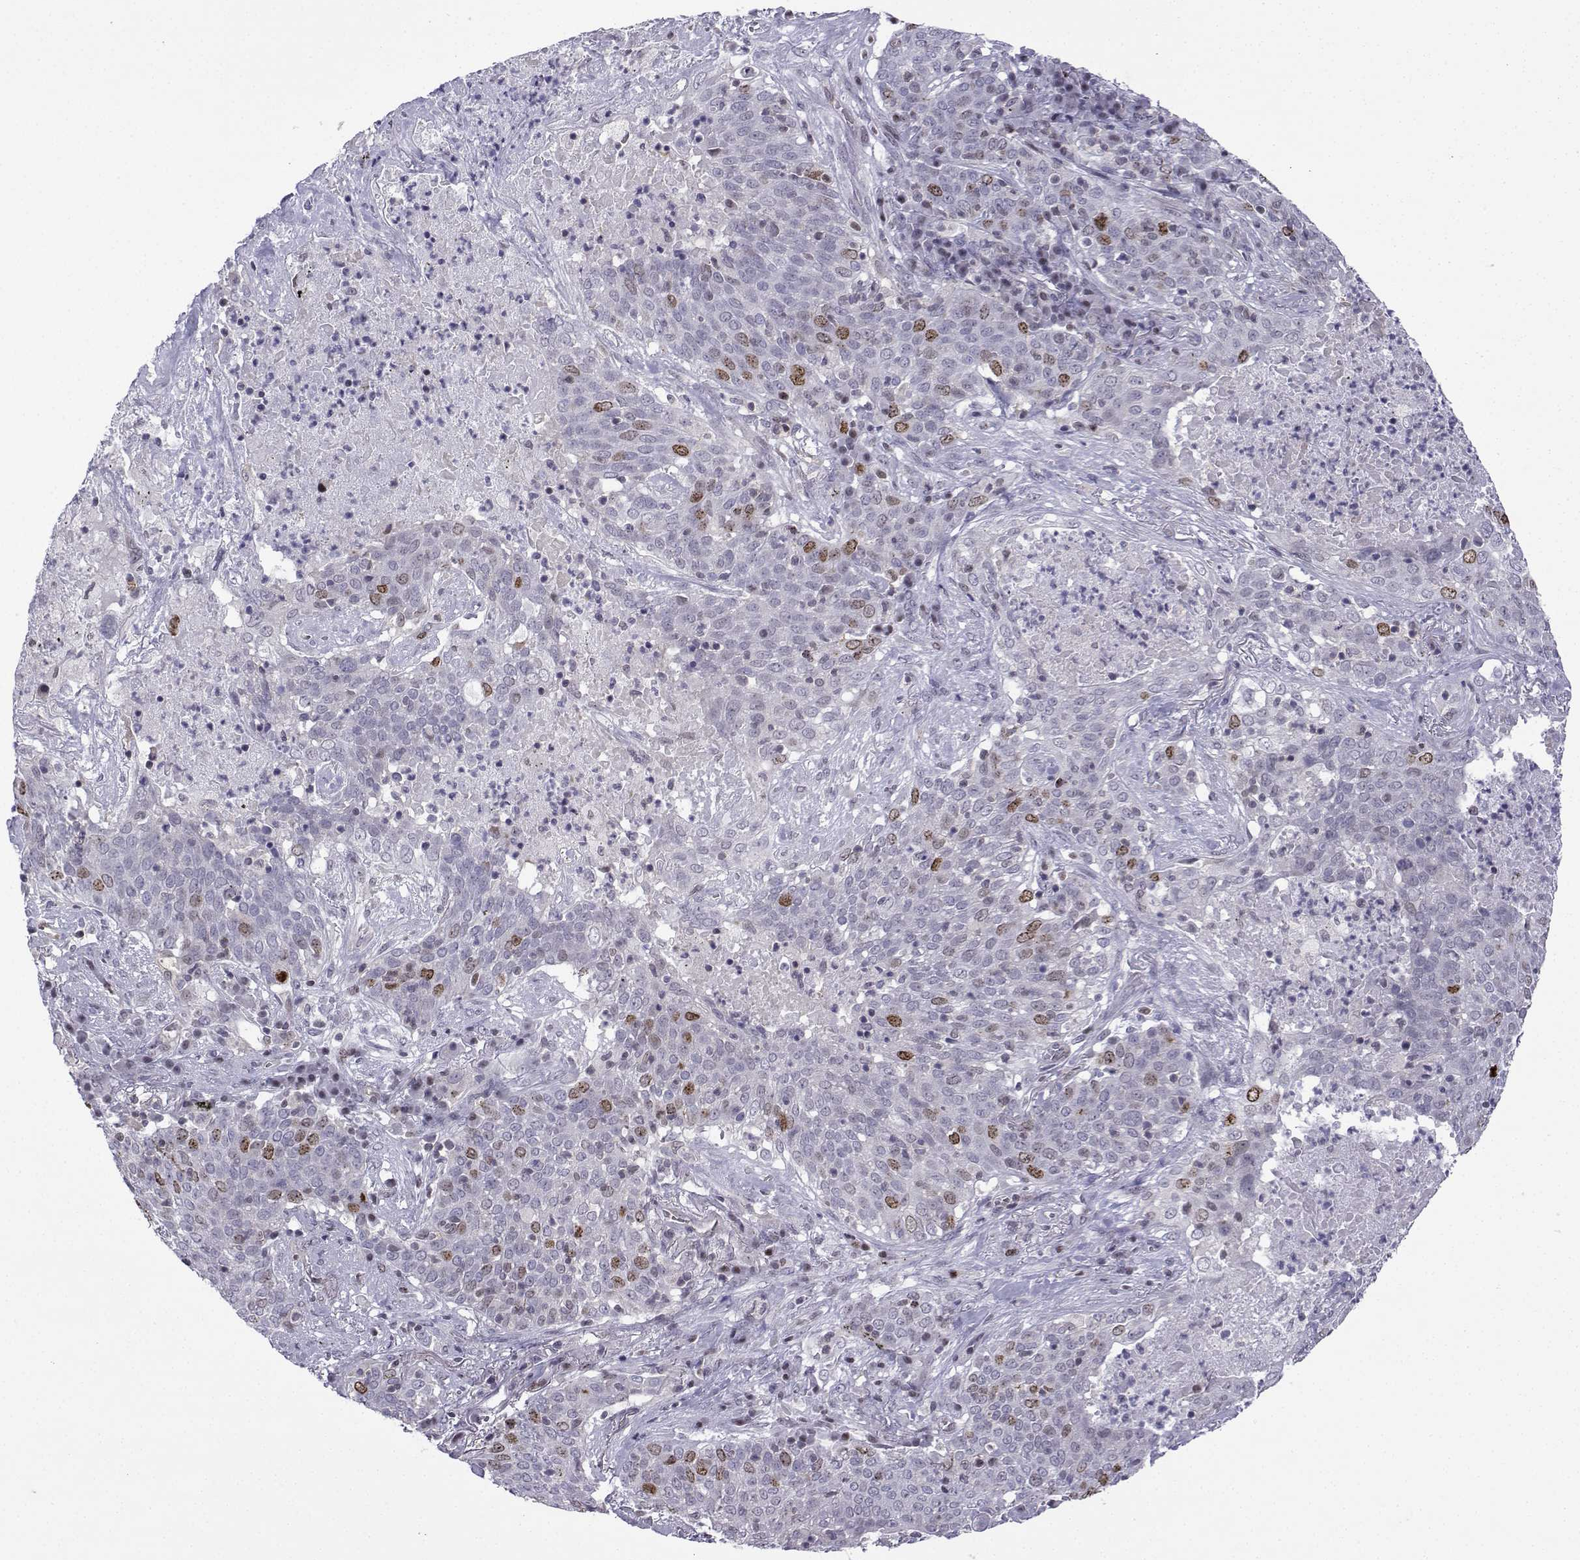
{"staining": {"intensity": "moderate", "quantity": "<25%", "location": "cytoplasmic/membranous,nuclear"}, "tissue": "lung cancer", "cell_type": "Tumor cells", "image_type": "cancer", "snomed": [{"axis": "morphology", "description": "Squamous cell carcinoma, NOS"}, {"axis": "topography", "description": "Lung"}], "caption": "Squamous cell carcinoma (lung) stained with a brown dye reveals moderate cytoplasmic/membranous and nuclear positive expression in about <25% of tumor cells.", "gene": "INCENP", "patient": {"sex": "male", "age": 82}}